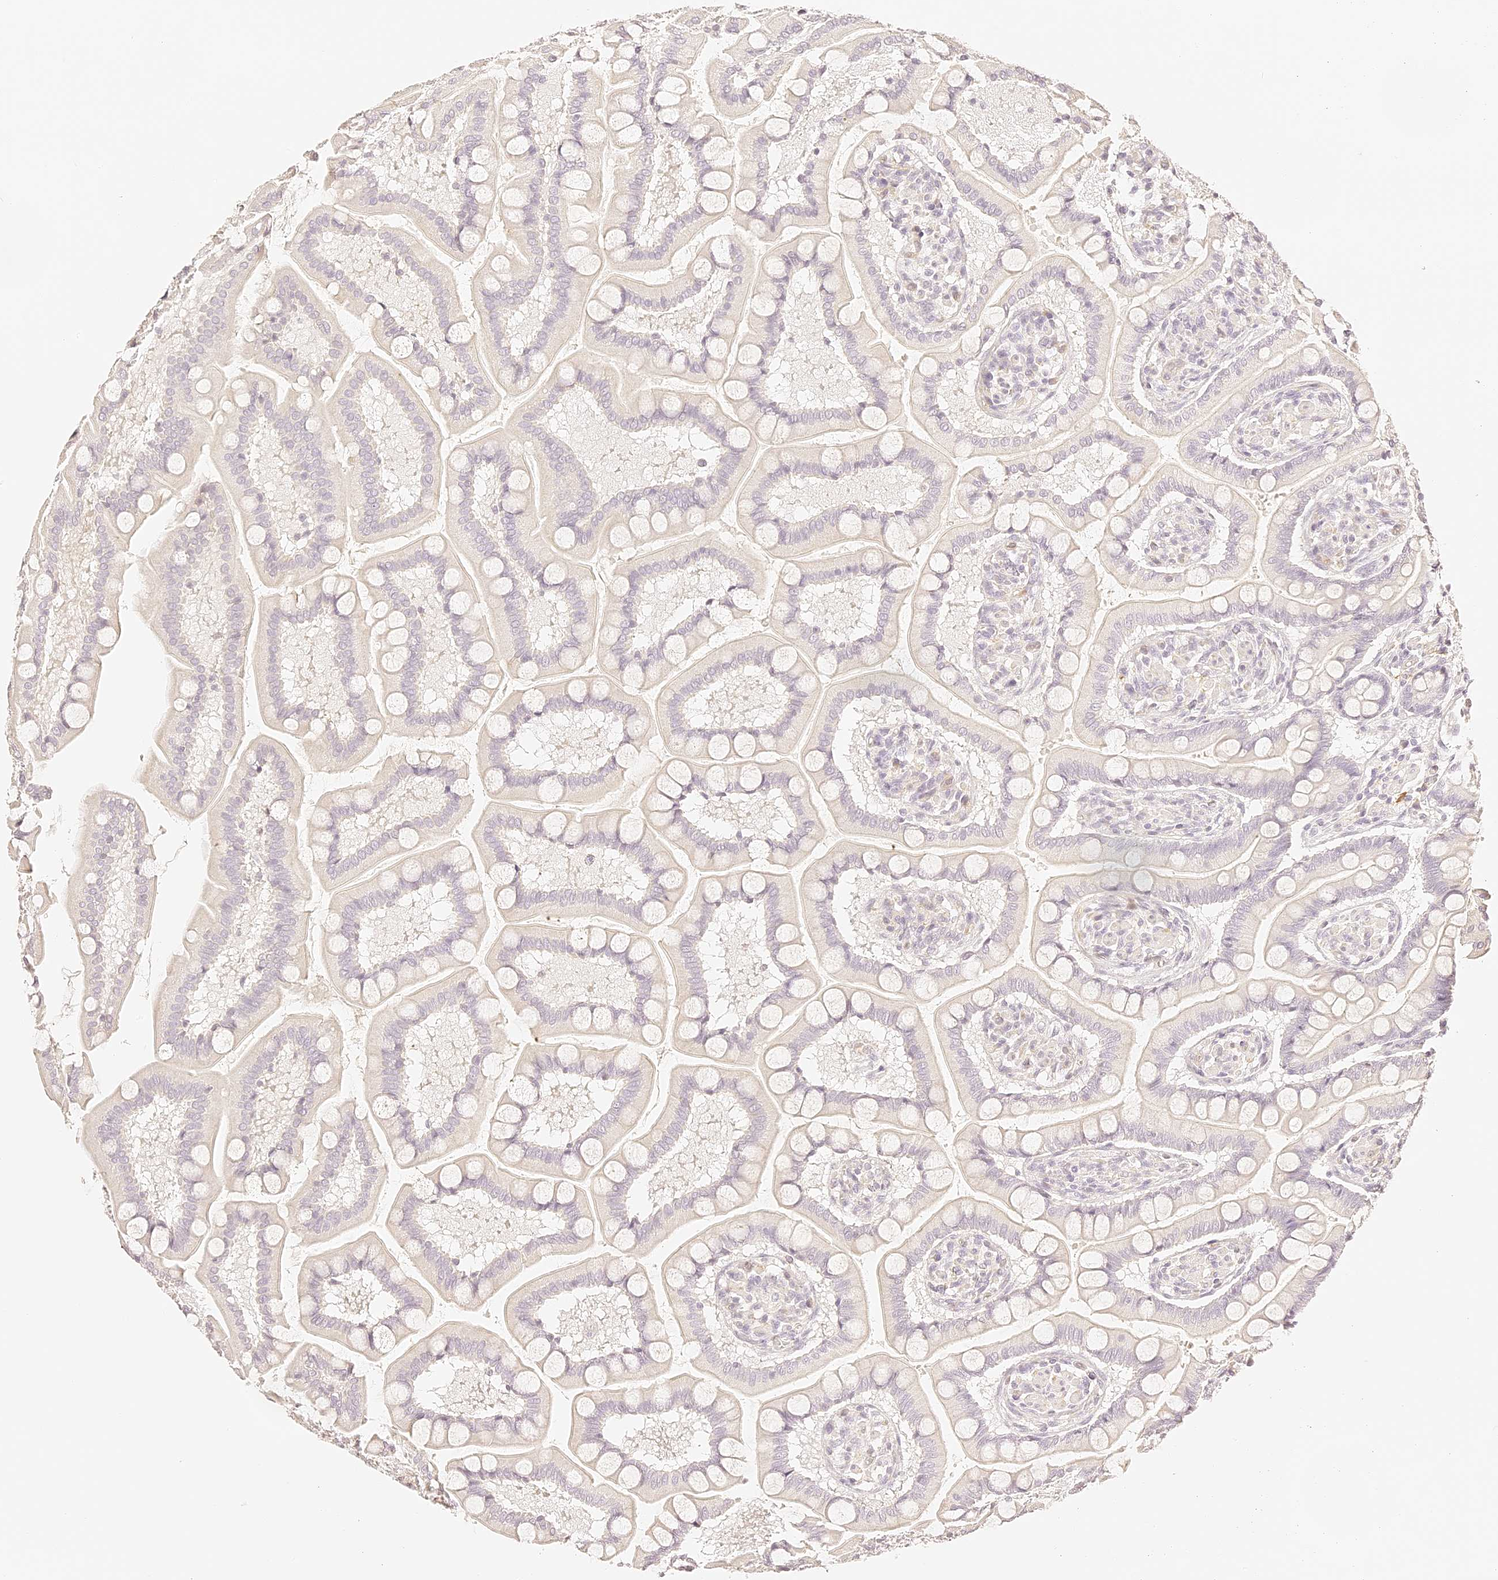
{"staining": {"intensity": "negative", "quantity": "none", "location": "none"}, "tissue": "small intestine", "cell_type": "Glandular cells", "image_type": "normal", "snomed": [{"axis": "morphology", "description": "Normal tissue, NOS"}, {"axis": "topography", "description": "Small intestine"}], "caption": "This micrograph is of unremarkable small intestine stained with IHC to label a protein in brown with the nuclei are counter-stained blue. There is no positivity in glandular cells. The staining was performed using DAB (3,3'-diaminobenzidine) to visualize the protein expression in brown, while the nuclei were stained in blue with hematoxylin (Magnification: 20x).", "gene": "TRIM45", "patient": {"sex": "male", "age": 41}}